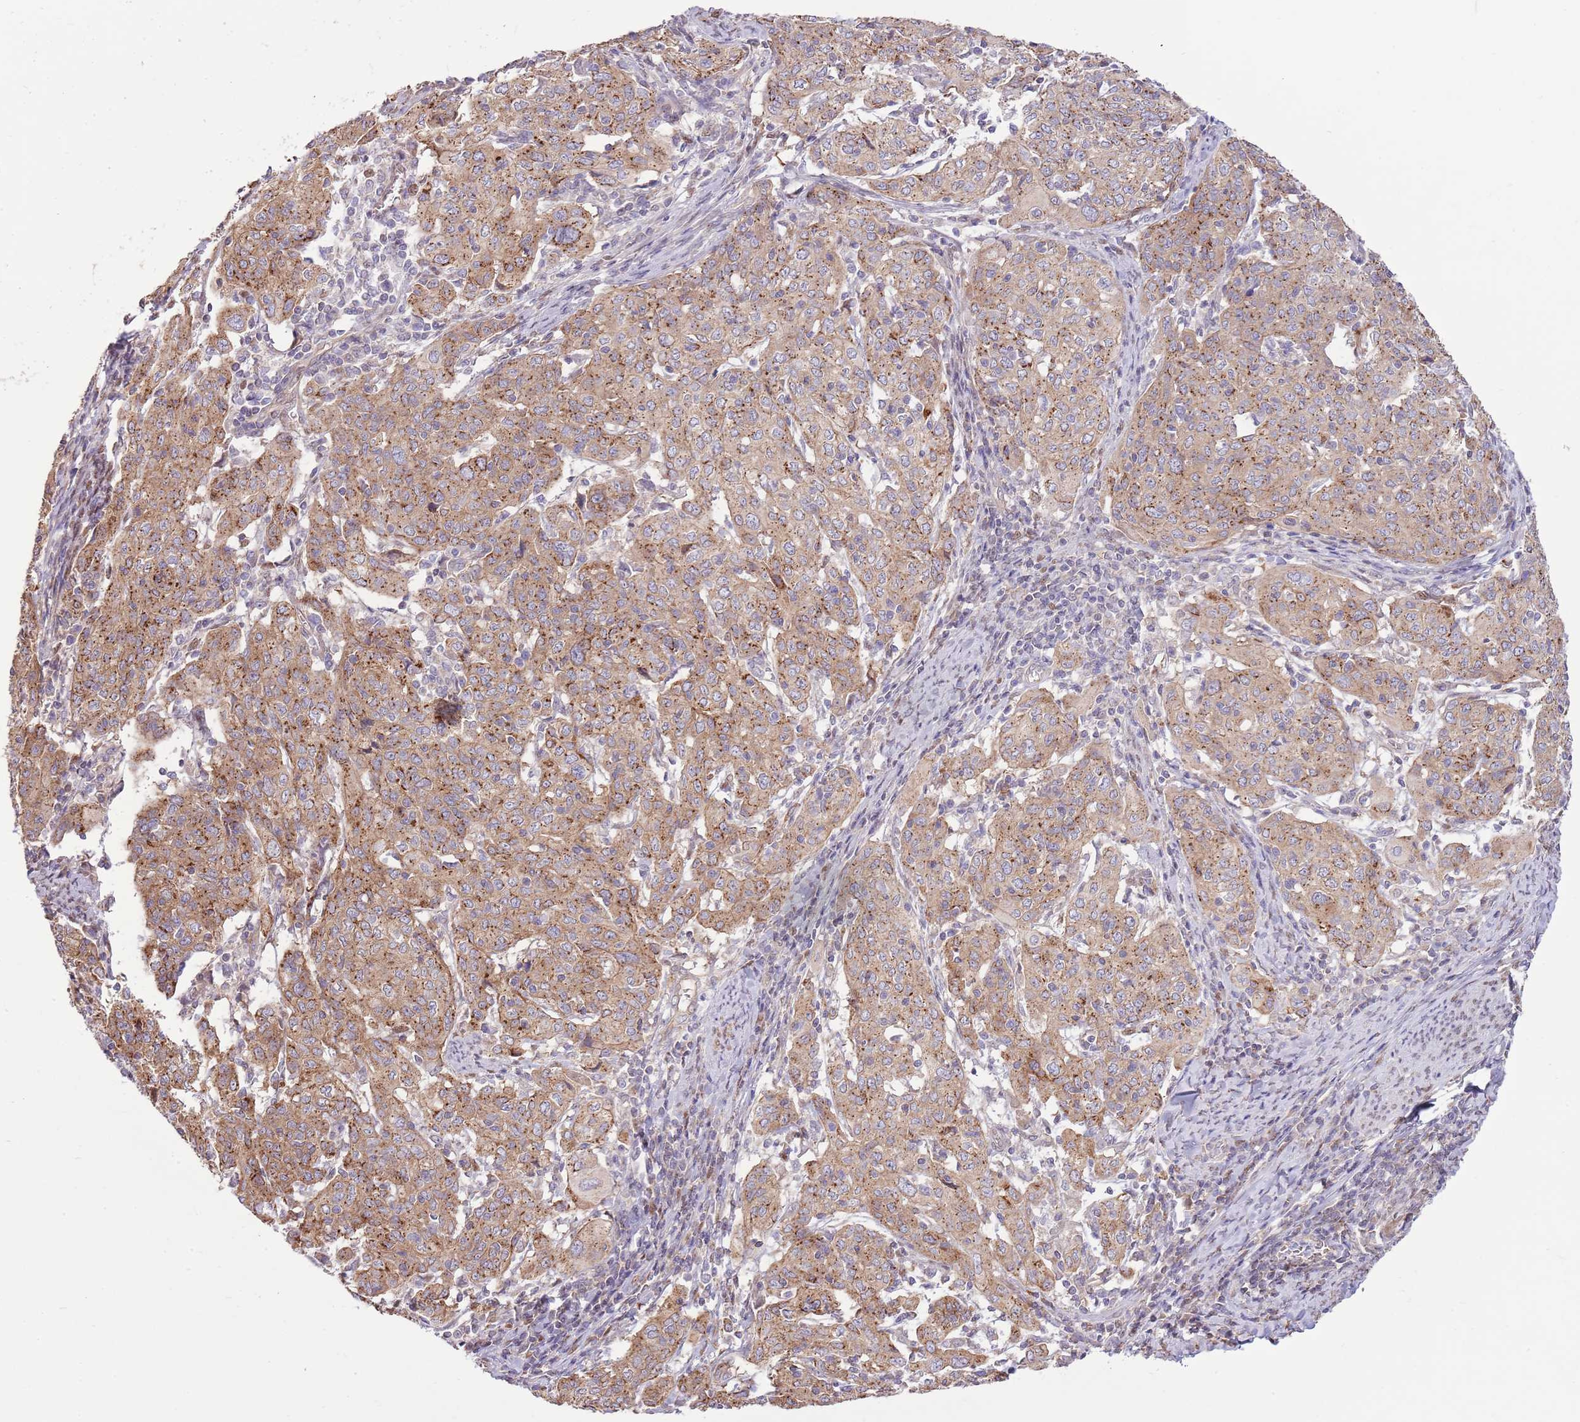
{"staining": {"intensity": "moderate", "quantity": ">75%", "location": "cytoplasmic/membranous"}, "tissue": "cervical cancer", "cell_type": "Tumor cells", "image_type": "cancer", "snomed": [{"axis": "morphology", "description": "Squamous cell carcinoma, NOS"}, {"axis": "topography", "description": "Cervix"}], "caption": "IHC histopathology image of human cervical cancer (squamous cell carcinoma) stained for a protein (brown), which shows medium levels of moderate cytoplasmic/membranous expression in approximately >75% of tumor cells.", "gene": "ARL2BP", "patient": {"sex": "female", "age": 67}}